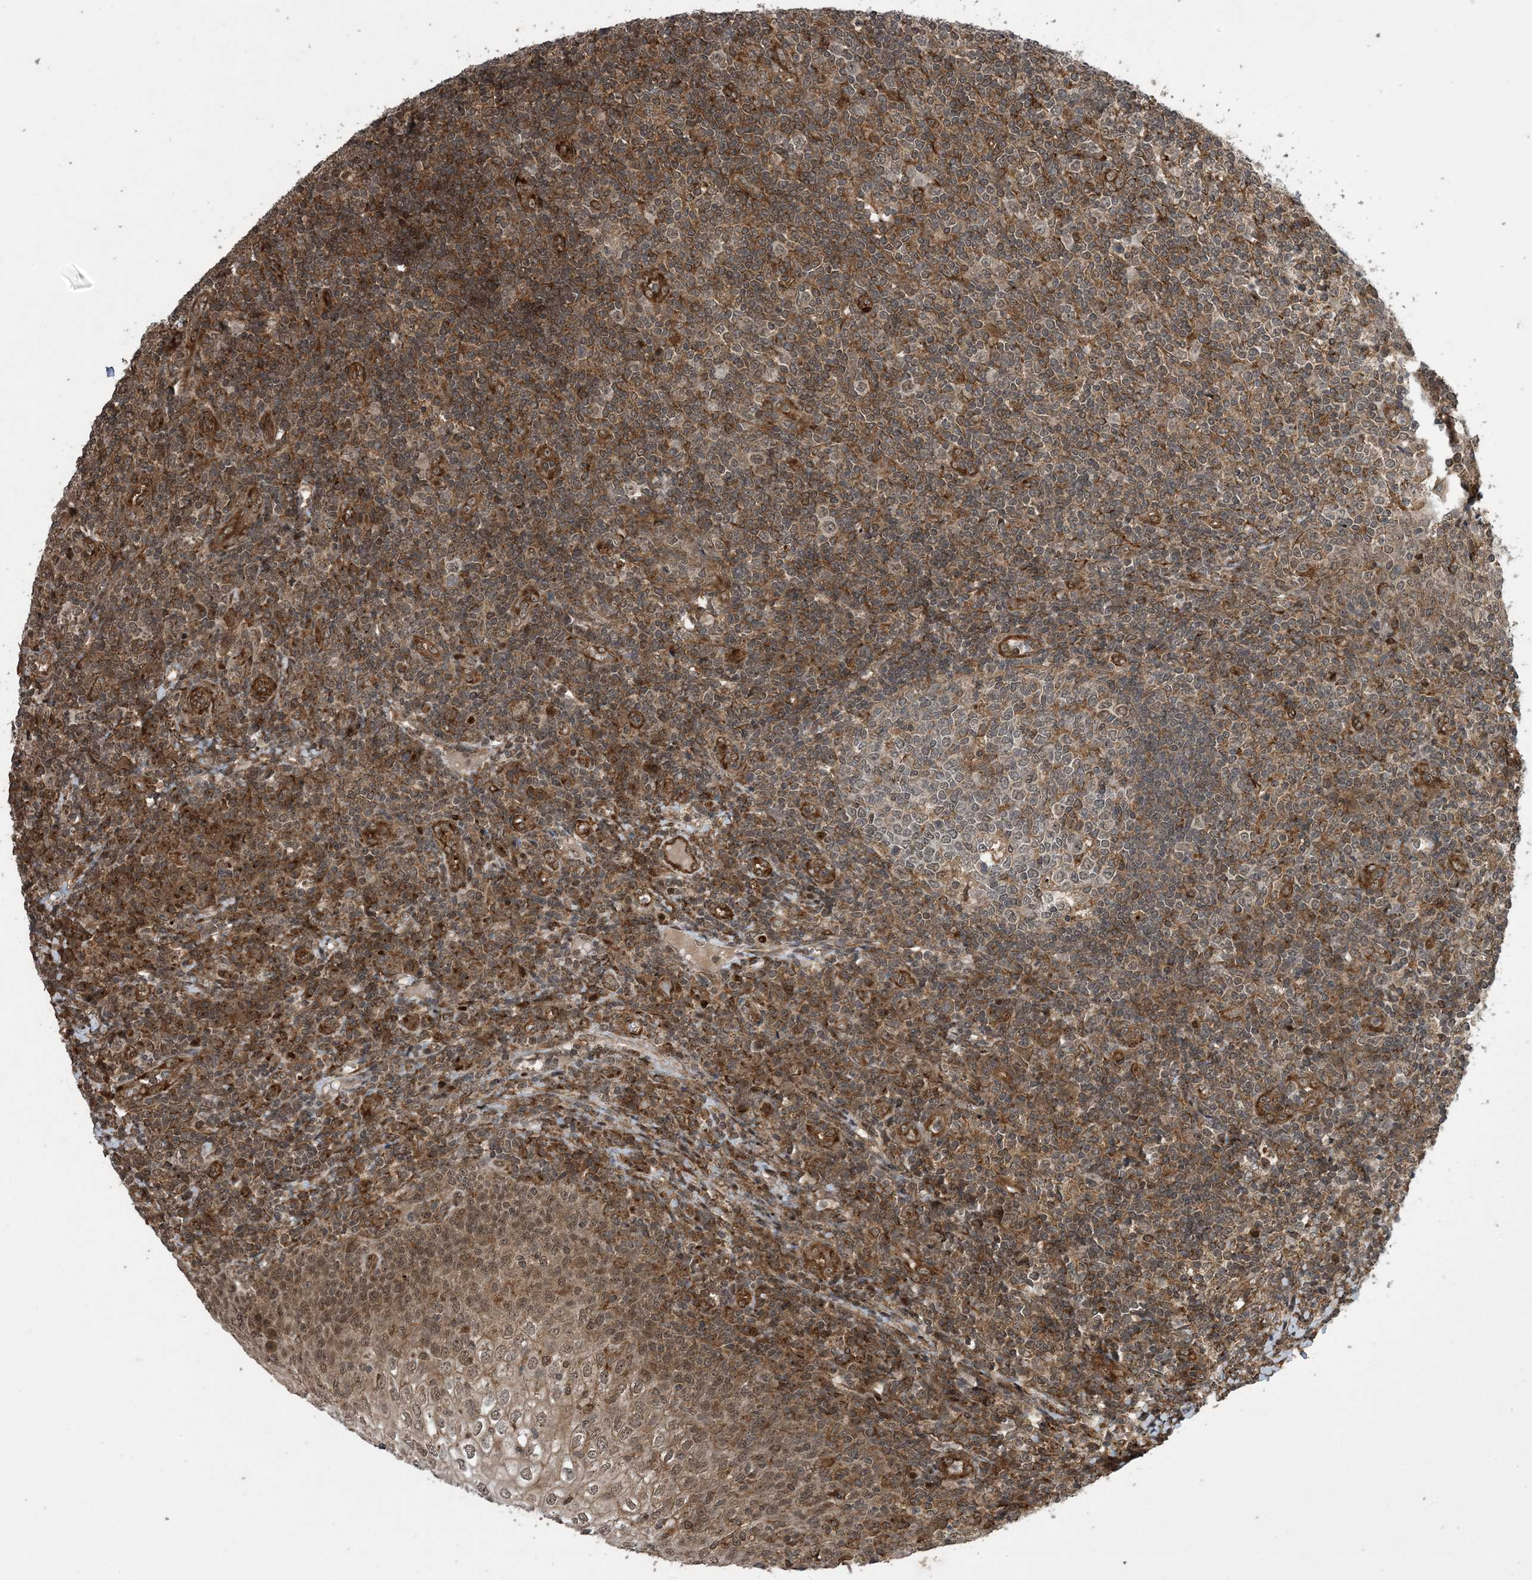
{"staining": {"intensity": "moderate", "quantity": "<25%", "location": "cytoplasmic/membranous"}, "tissue": "tonsil", "cell_type": "Germinal center cells", "image_type": "normal", "snomed": [{"axis": "morphology", "description": "Normal tissue, NOS"}, {"axis": "topography", "description": "Tonsil"}], "caption": "Immunohistochemistry histopathology image of unremarkable human tonsil stained for a protein (brown), which reveals low levels of moderate cytoplasmic/membranous staining in approximately <25% of germinal center cells.", "gene": "ZNF511", "patient": {"sex": "female", "age": 19}}